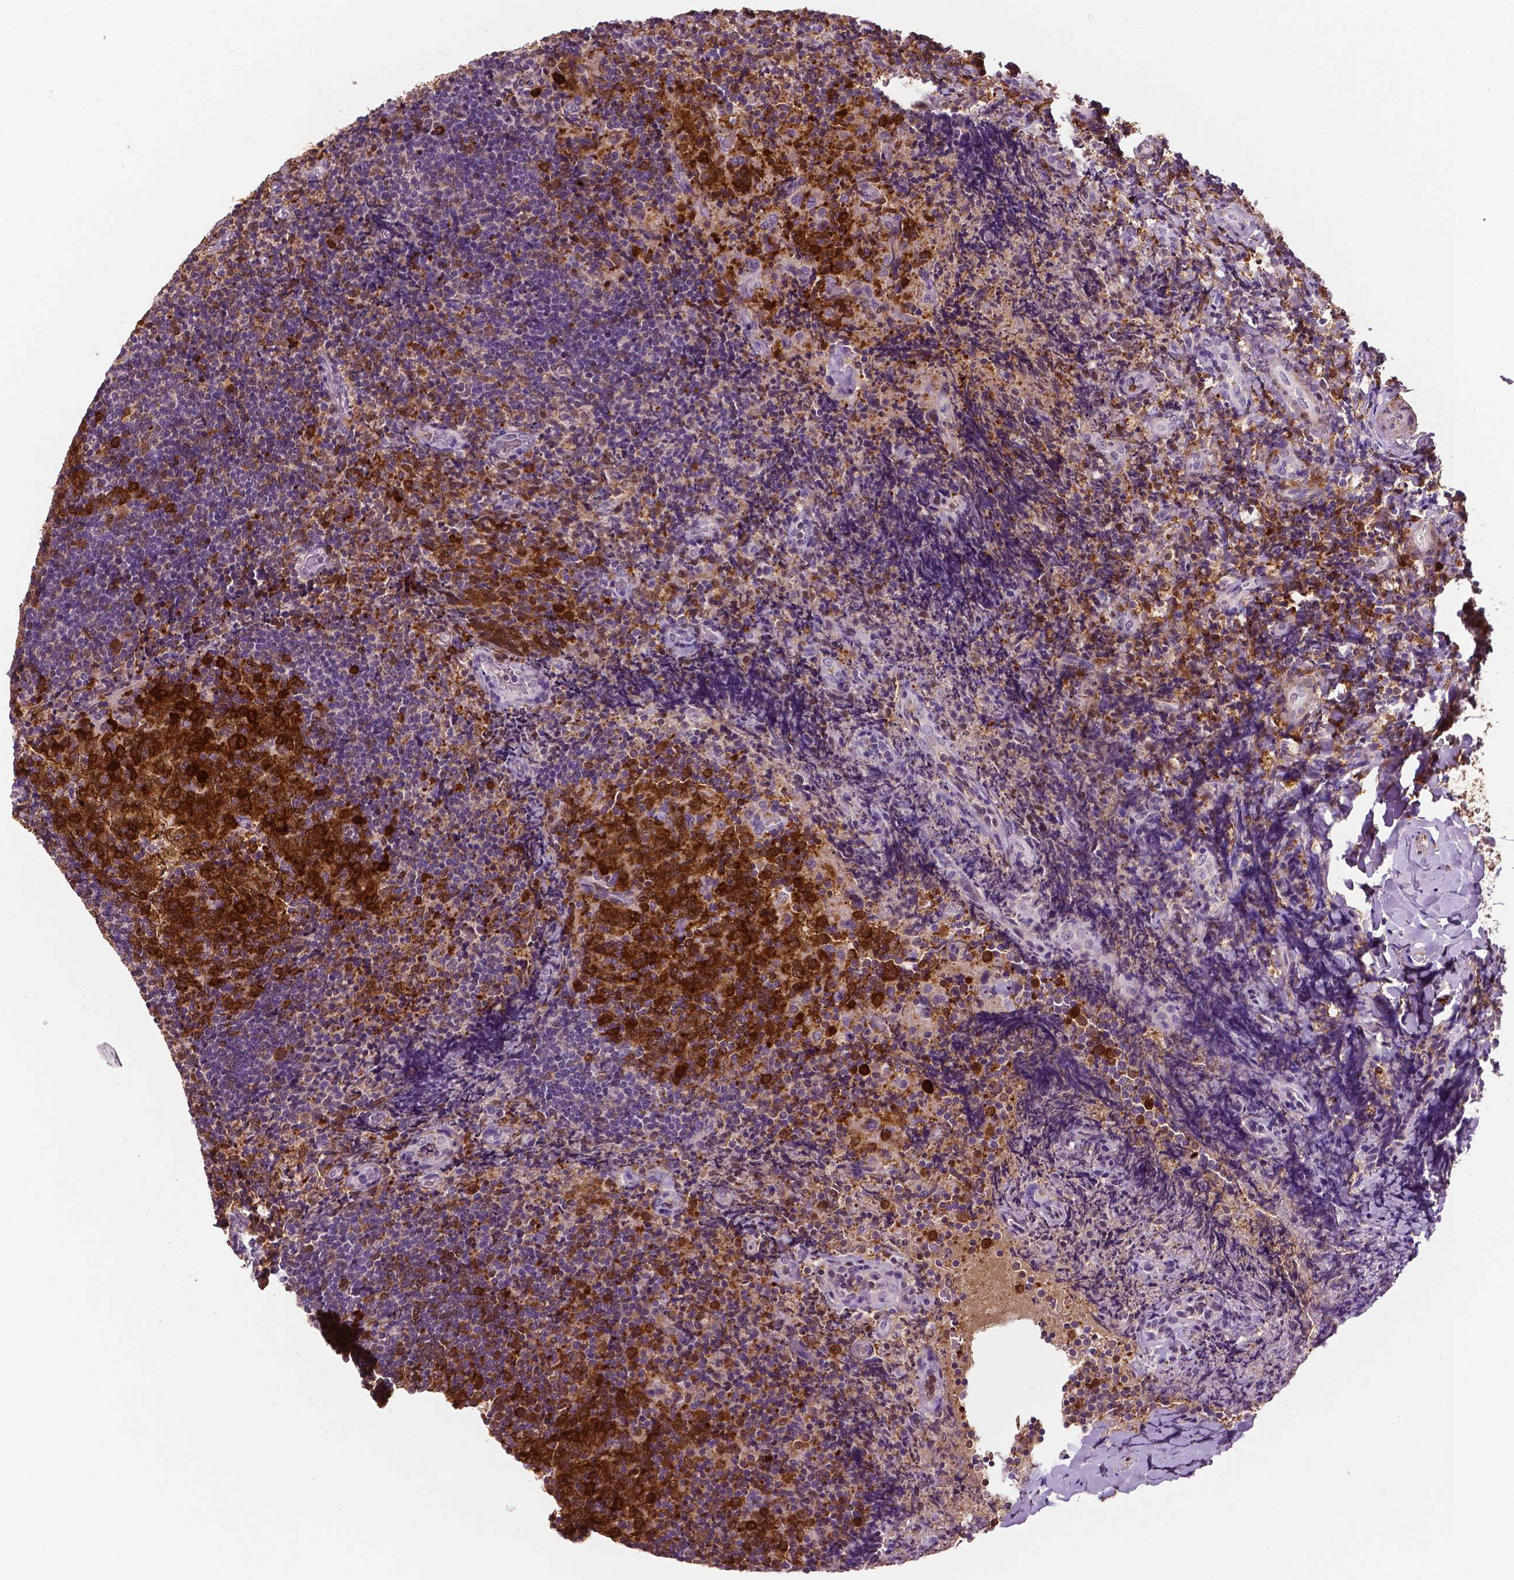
{"staining": {"intensity": "strong", "quantity": ">75%", "location": "cytoplasmic/membranous"}, "tissue": "tonsil", "cell_type": "Germinal center cells", "image_type": "normal", "snomed": [{"axis": "morphology", "description": "Normal tissue, NOS"}, {"axis": "topography", "description": "Tonsil"}], "caption": "Human tonsil stained for a protein (brown) displays strong cytoplasmic/membranous positive staining in approximately >75% of germinal center cells.", "gene": "PHGDH", "patient": {"sex": "female", "age": 10}}